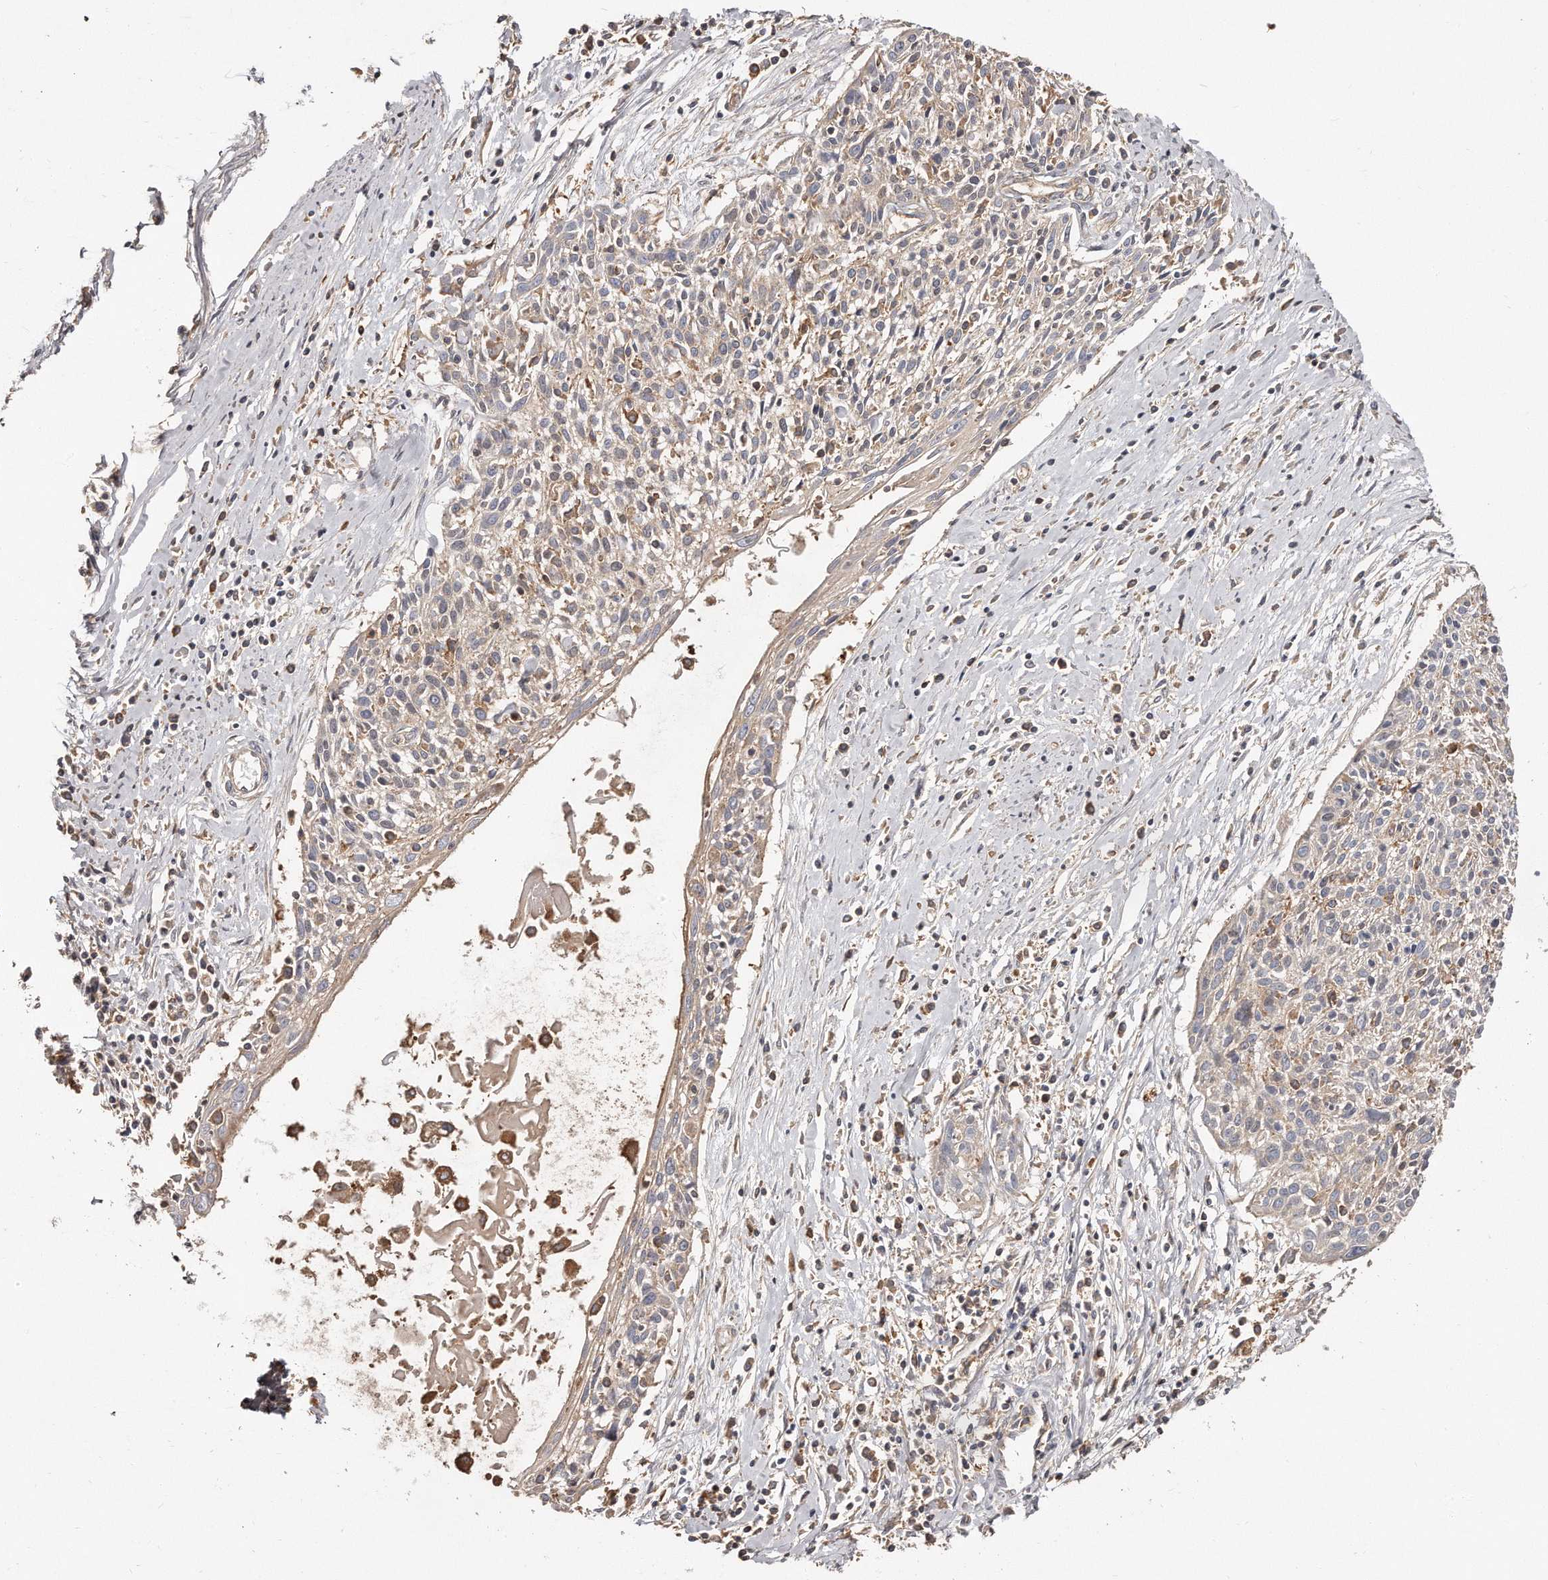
{"staining": {"intensity": "weak", "quantity": "<25%", "location": "cytoplasmic/membranous"}, "tissue": "cervical cancer", "cell_type": "Tumor cells", "image_type": "cancer", "snomed": [{"axis": "morphology", "description": "Squamous cell carcinoma, NOS"}, {"axis": "topography", "description": "Cervix"}], "caption": "DAB immunohistochemical staining of human squamous cell carcinoma (cervical) exhibits no significant staining in tumor cells.", "gene": "CAP1", "patient": {"sex": "female", "age": 51}}